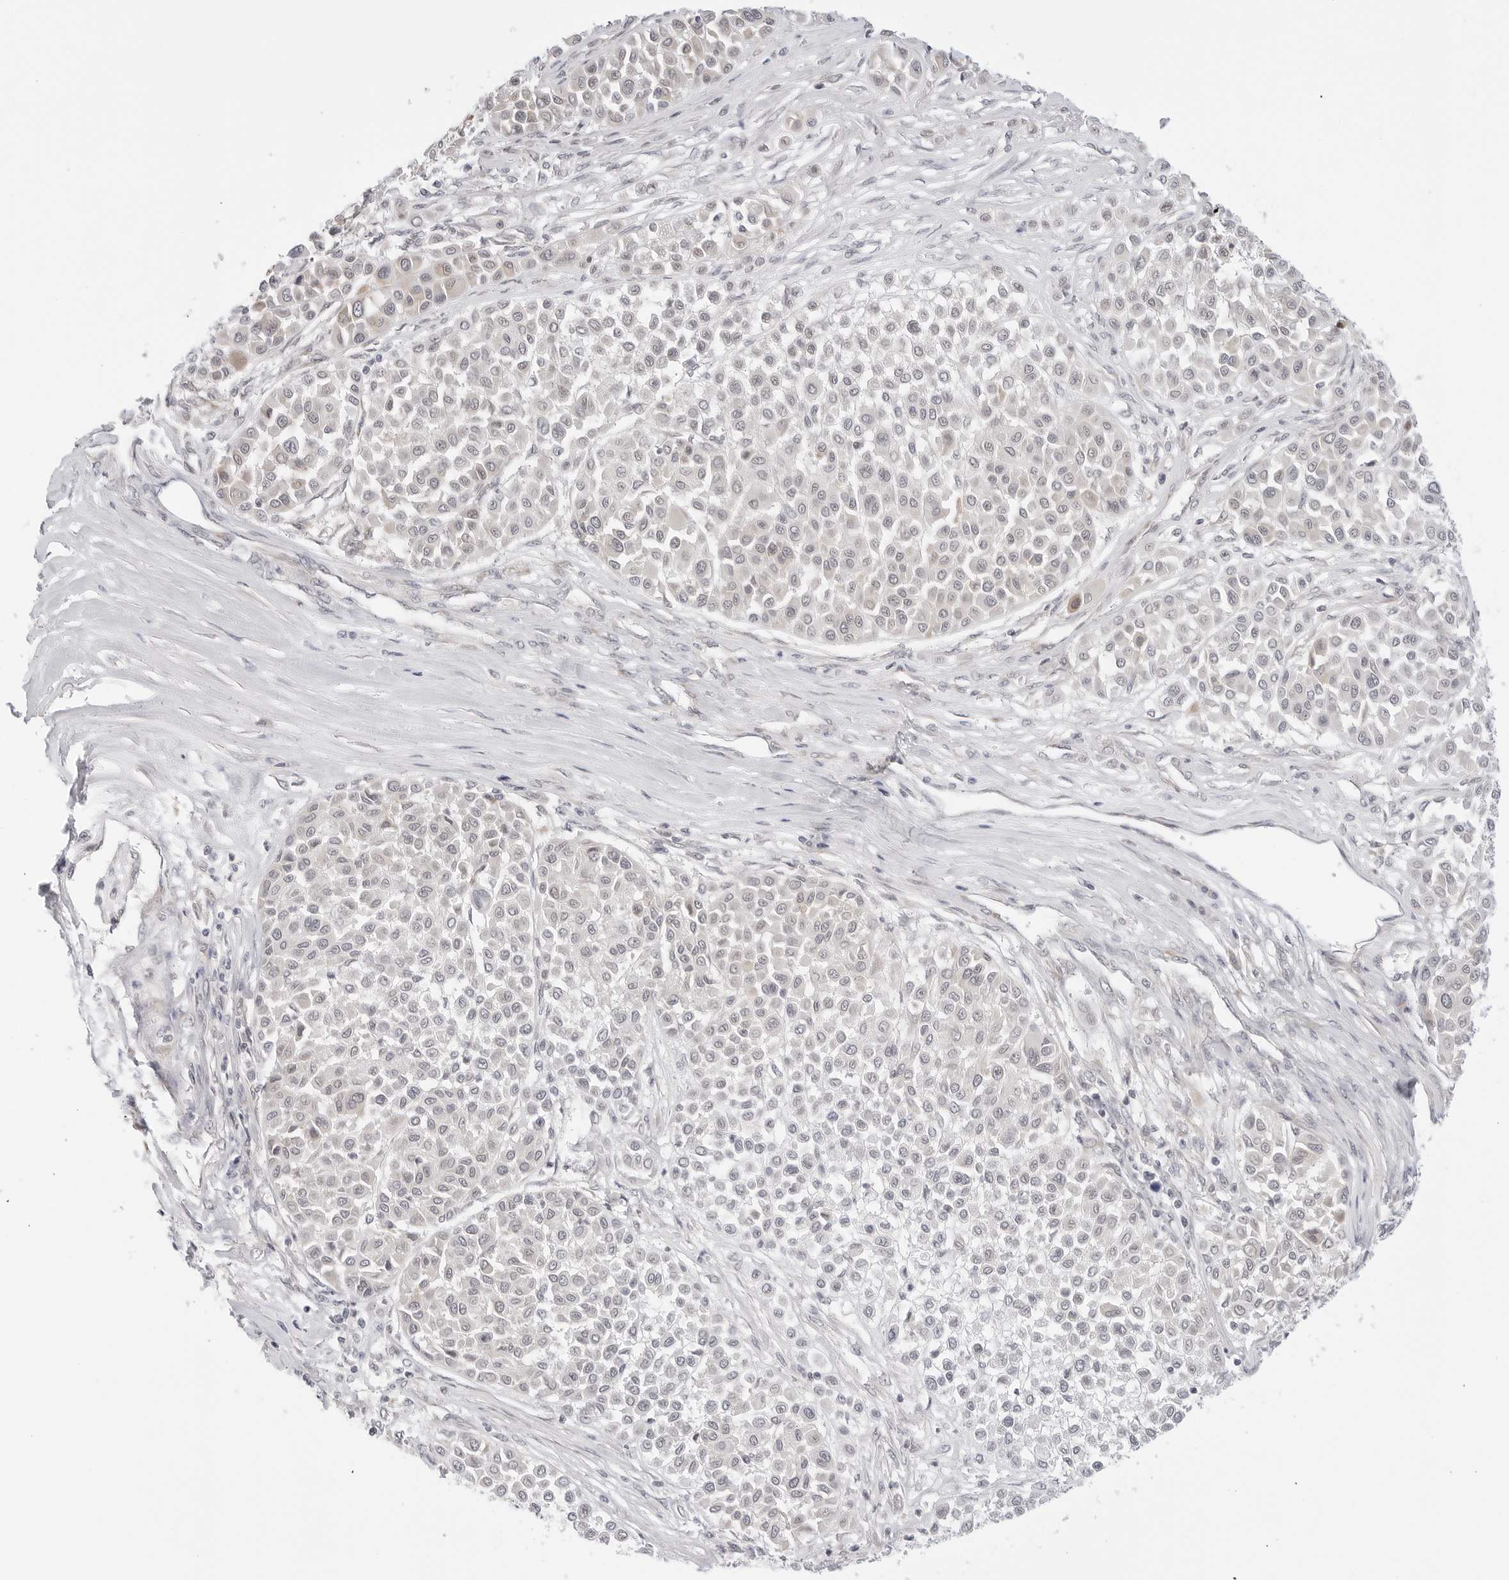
{"staining": {"intensity": "negative", "quantity": "none", "location": "none"}, "tissue": "melanoma", "cell_type": "Tumor cells", "image_type": "cancer", "snomed": [{"axis": "morphology", "description": "Malignant melanoma, Metastatic site"}, {"axis": "topography", "description": "Soft tissue"}], "caption": "There is no significant expression in tumor cells of malignant melanoma (metastatic site).", "gene": "TCP1", "patient": {"sex": "male", "age": 41}}